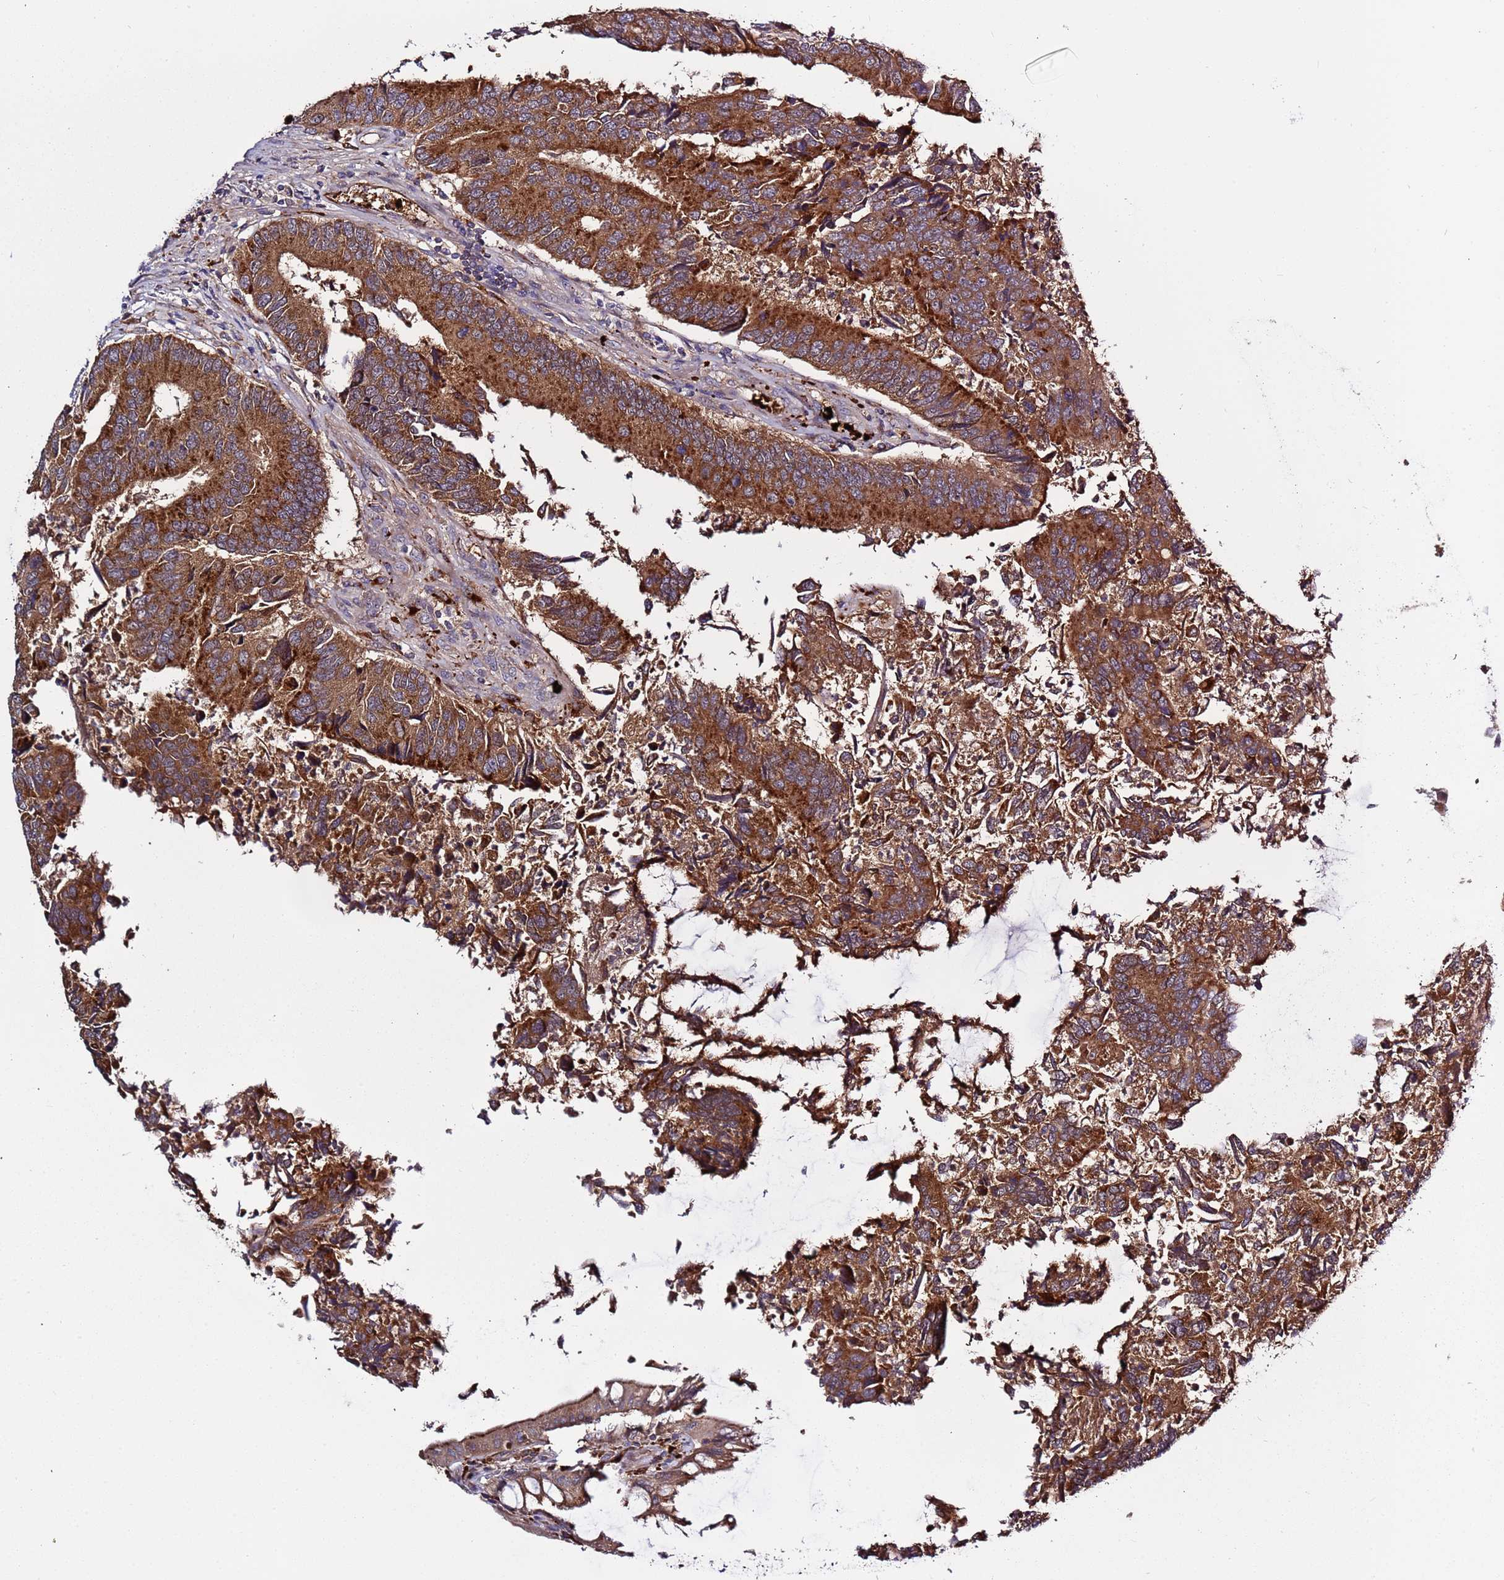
{"staining": {"intensity": "strong", "quantity": ">75%", "location": "cytoplasmic/membranous"}, "tissue": "colorectal cancer", "cell_type": "Tumor cells", "image_type": "cancer", "snomed": [{"axis": "morphology", "description": "Adenocarcinoma, NOS"}, {"axis": "topography", "description": "Colon"}], "caption": "Tumor cells demonstrate high levels of strong cytoplasmic/membranous positivity in about >75% of cells in colorectal cancer.", "gene": "VPS36", "patient": {"sex": "female", "age": 67}}